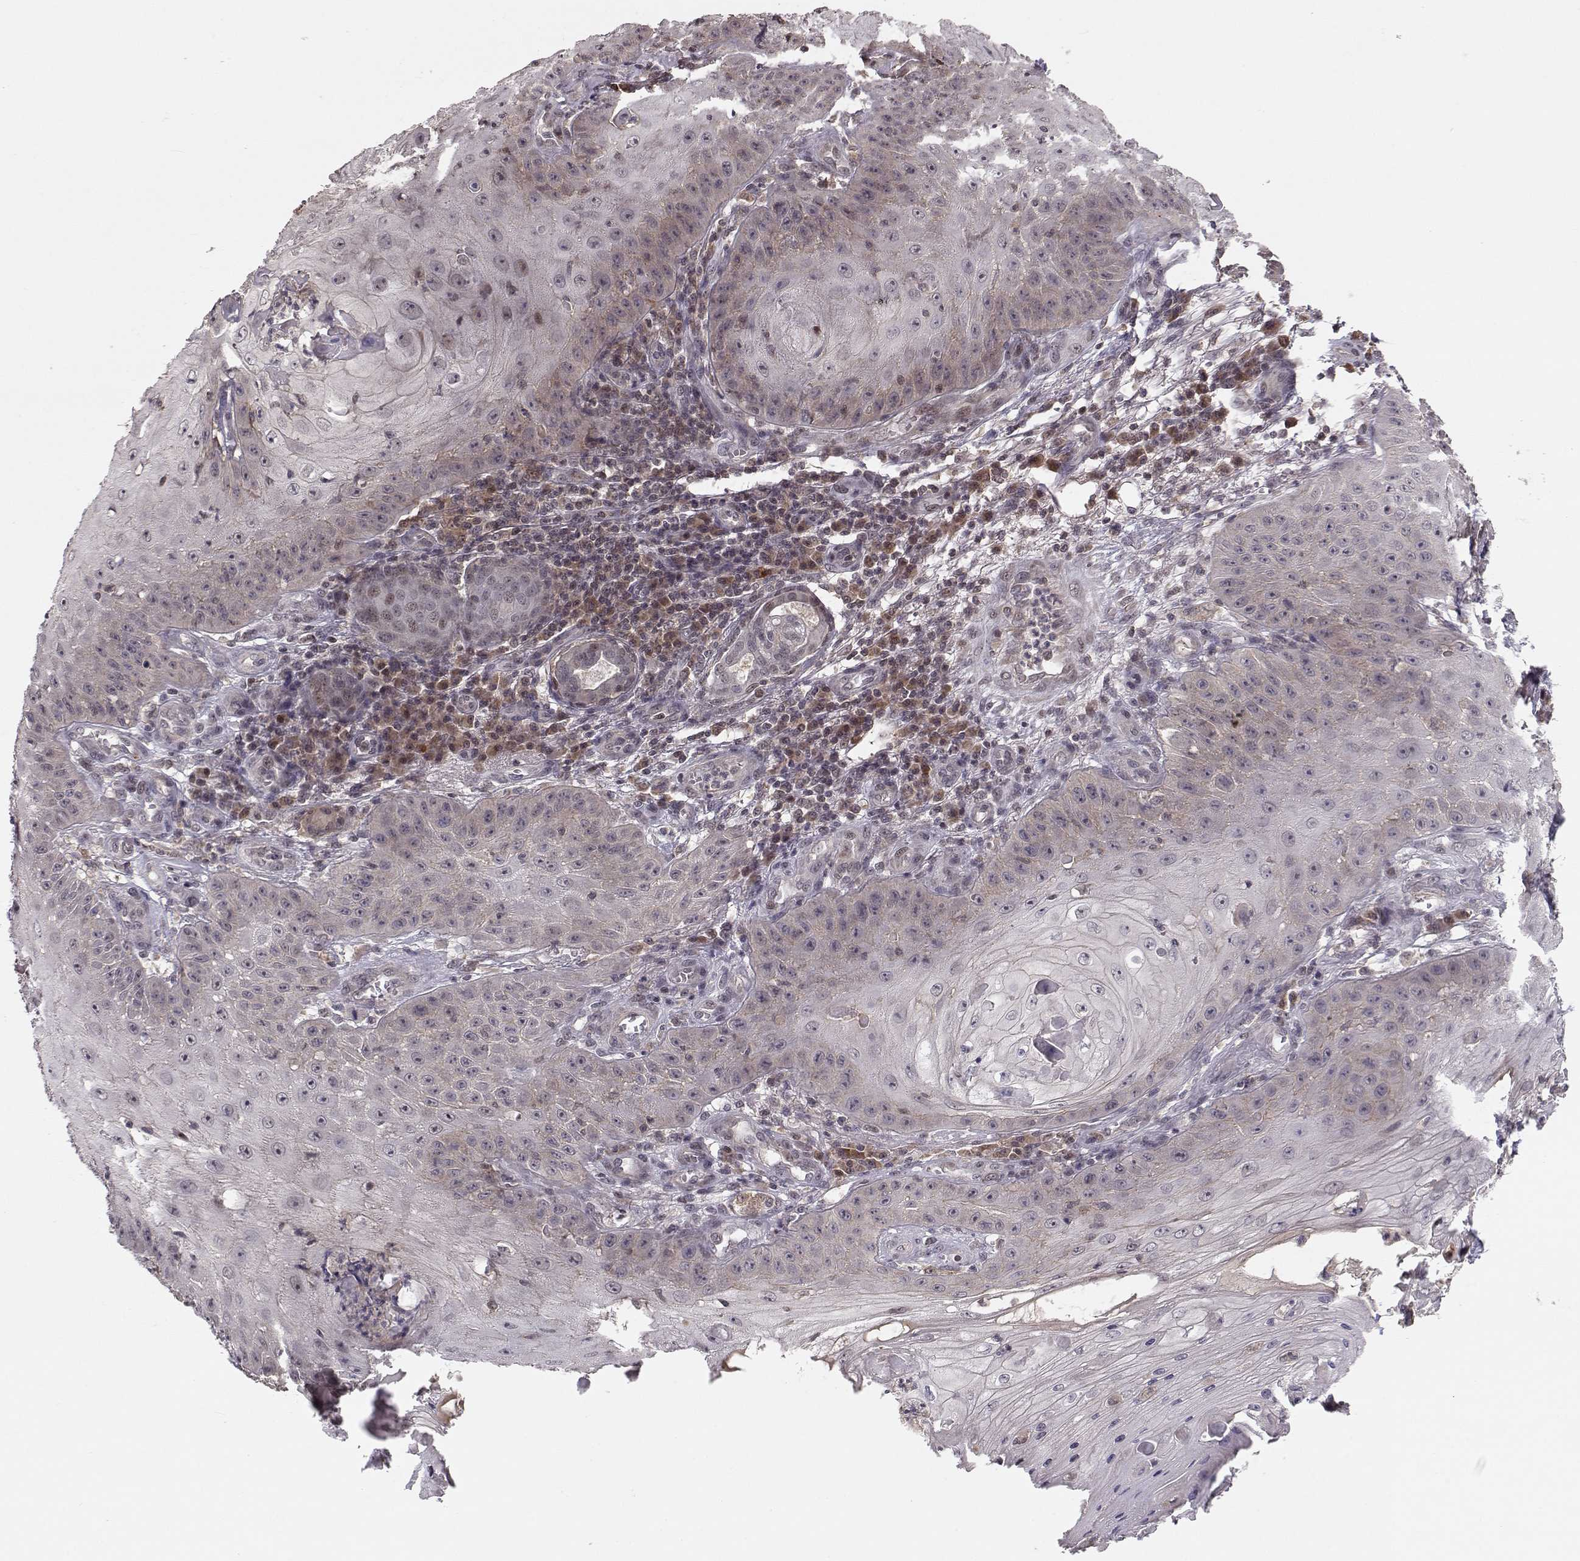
{"staining": {"intensity": "negative", "quantity": "none", "location": "none"}, "tissue": "skin cancer", "cell_type": "Tumor cells", "image_type": "cancer", "snomed": [{"axis": "morphology", "description": "Squamous cell carcinoma, NOS"}, {"axis": "topography", "description": "Skin"}], "caption": "A micrograph of human skin squamous cell carcinoma is negative for staining in tumor cells.", "gene": "PLEKHG3", "patient": {"sex": "male", "age": 70}}